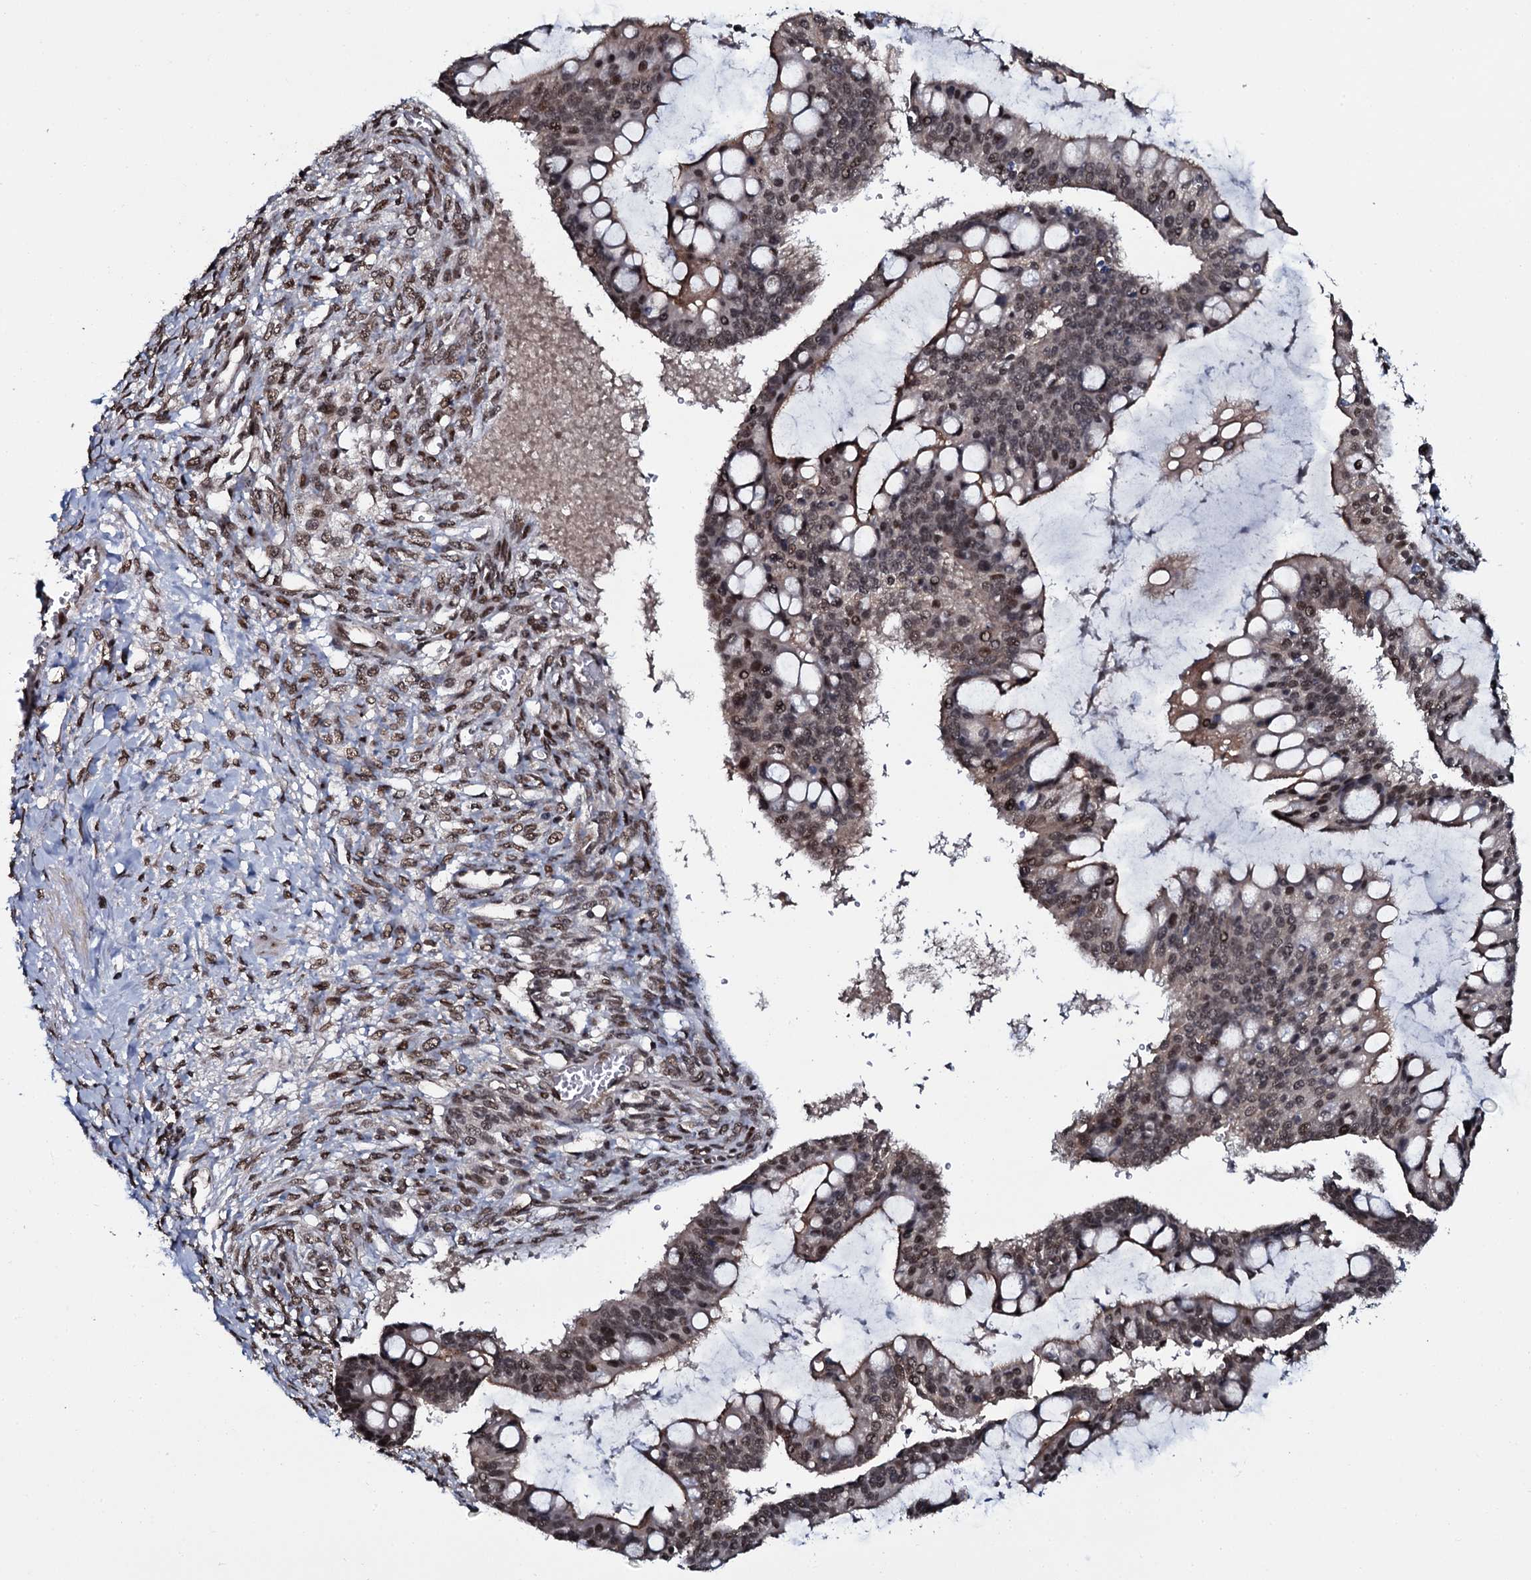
{"staining": {"intensity": "moderate", "quantity": "25%-75%", "location": "cytoplasmic/membranous,nuclear"}, "tissue": "ovarian cancer", "cell_type": "Tumor cells", "image_type": "cancer", "snomed": [{"axis": "morphology", "description": "Cystadenocarcinoma, mucinous, NOS"}, {"axis": "topography", "description": "Ovary"}], "caption": "About 25%-75% of tumor cells in human mucinous cystadenocarcinoma (ovarian) display moderate cytoplasmic/membranous and nuclear protein expression as visualized by brown immunohistochemical staining.", "gene": "SH2D4B", "patient": {"sex": "female", "age": 73}}